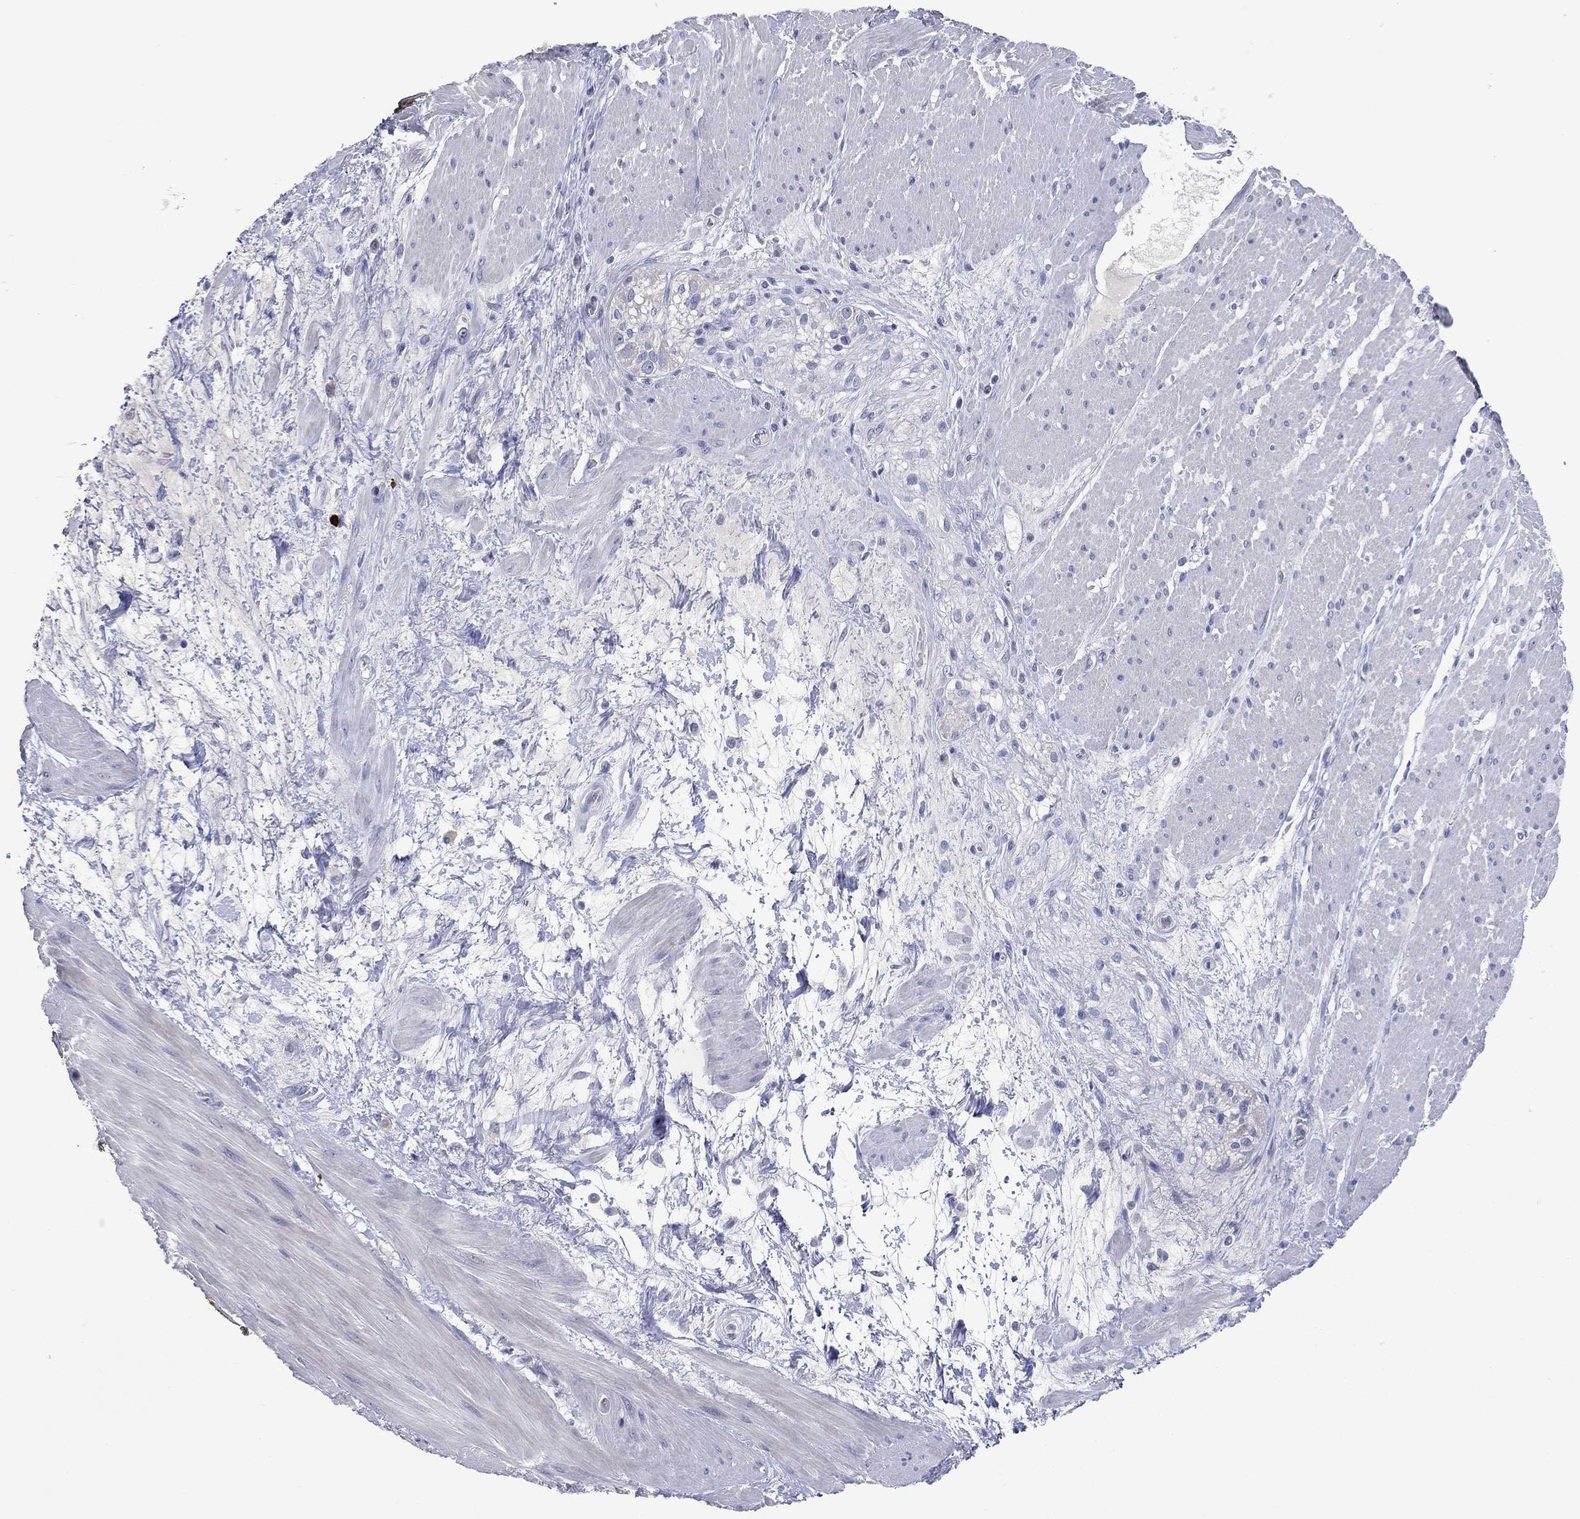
{"staining": {"intensity": "negative", "quantity": "none", "location": "none"}, "tissue": "smooth muscle", "cell_type": "Smooth muscle cells", "image_type": "normal", "snomed": [{"axis": "morphology", "description": "Normal tissue, NOS"}, {"axis": "topography", "description": "Soft tissue"}, {"axis": "topography", "description": "Smooth muscle"}], "caption": "Immunohistochemistry histopathology image of normal smooth muscle: smooth muscle stained with DAB exhibits no significant protein expression in smooth muscle cells. The staining is performed using DAB (3,3'-diaminobenzidine) brown chromogen with nuclei counter-stained in using hematoxylin.", "gene": "DNAH6", "patient": {"sex": "male", "age": 72}}